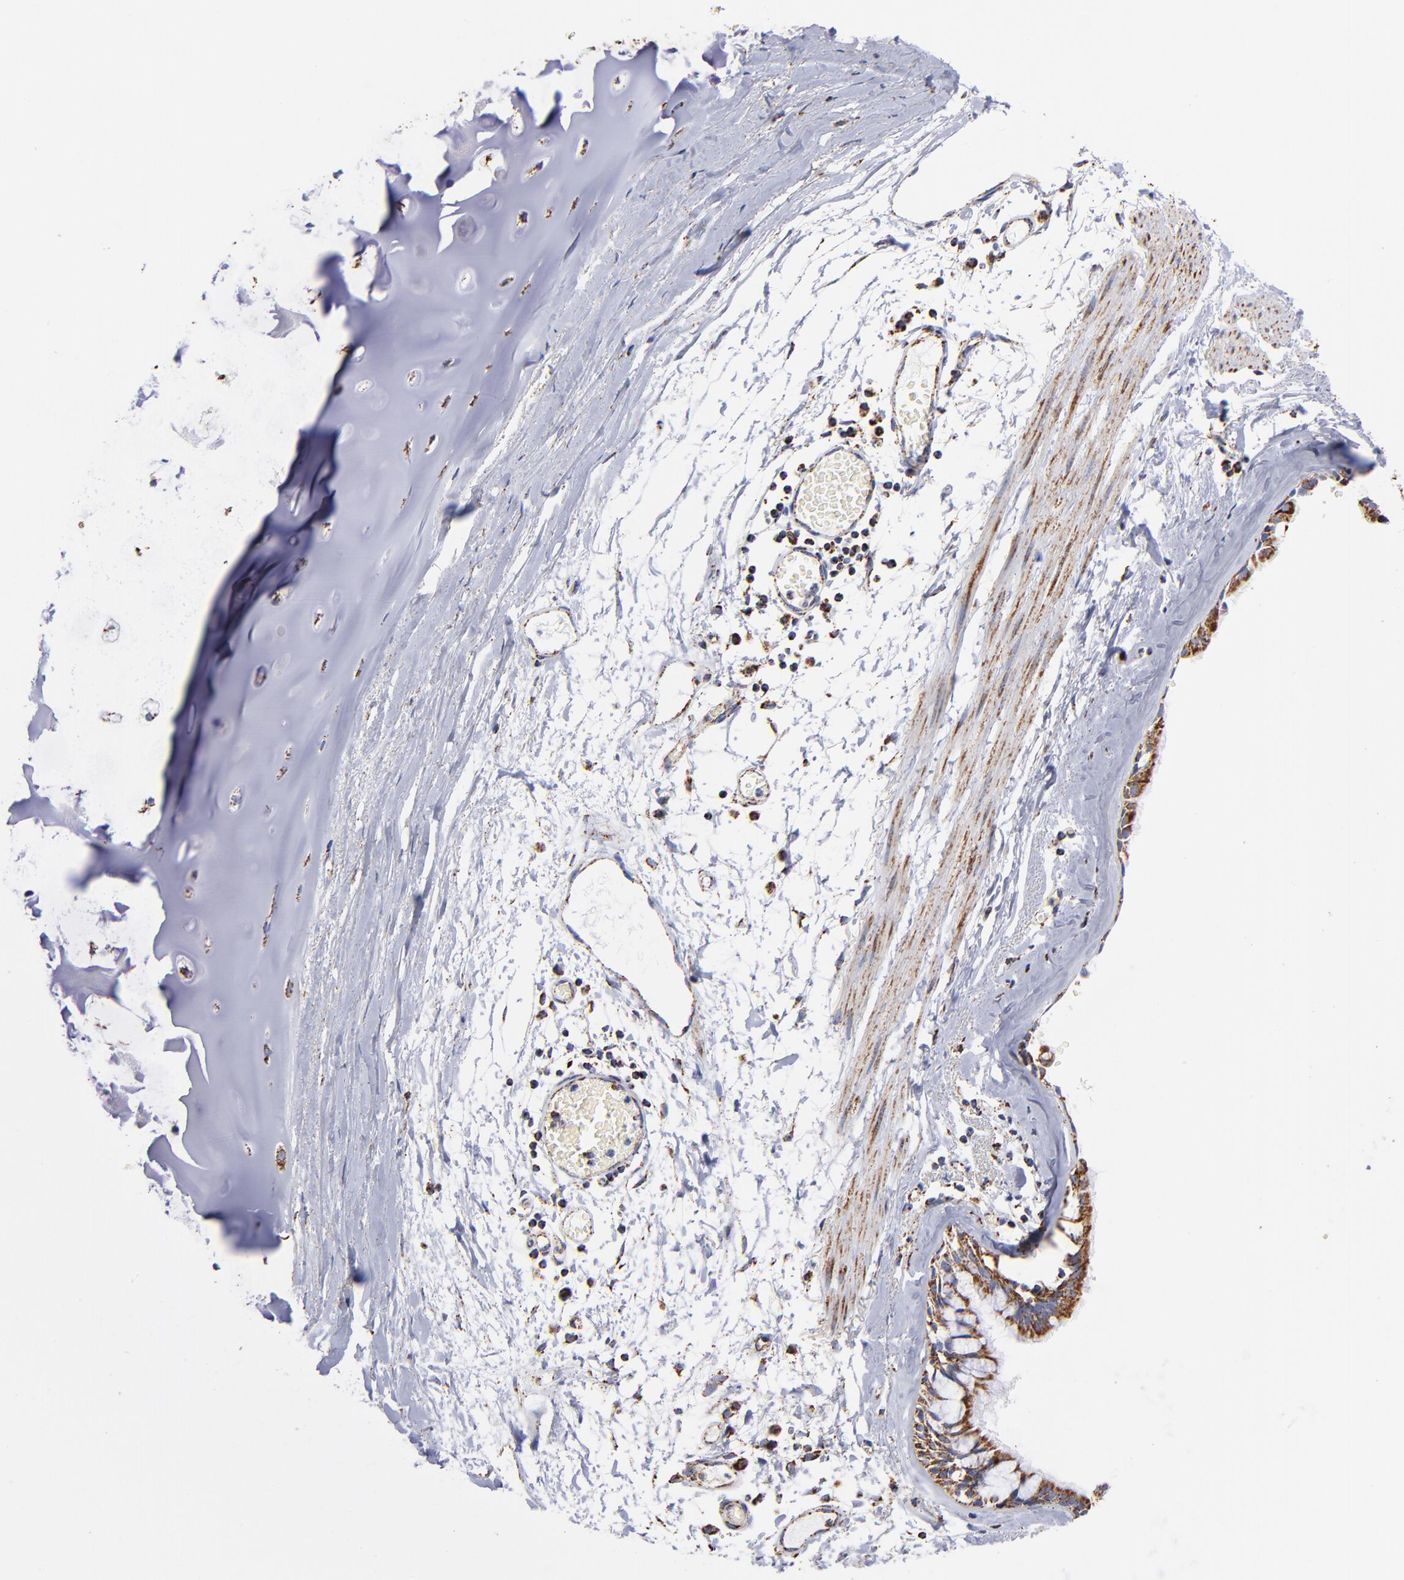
{"staining": {"intensity": "strong", "quantity": ">75%", "location": "cytoplasmic/membranous"}, "tissue": "bronchus", "cell_type": "Respiratory epithelial cells", "image_type": "normal", "snomed": [{"axis": "morphology", "description": "Normal tissue, NOS"}, {"axis": "topography", "description": "Bronchus"}, {"axis": "topography", "description": "Lung"}], "caption": "The immunohistochemical stain shows strong cytoplasmic/membranous staining in respiratory epithelial cells of unremarkable bronchus.", "gene": "PHB1", "patient": {"sex": "female", "age": 56}}